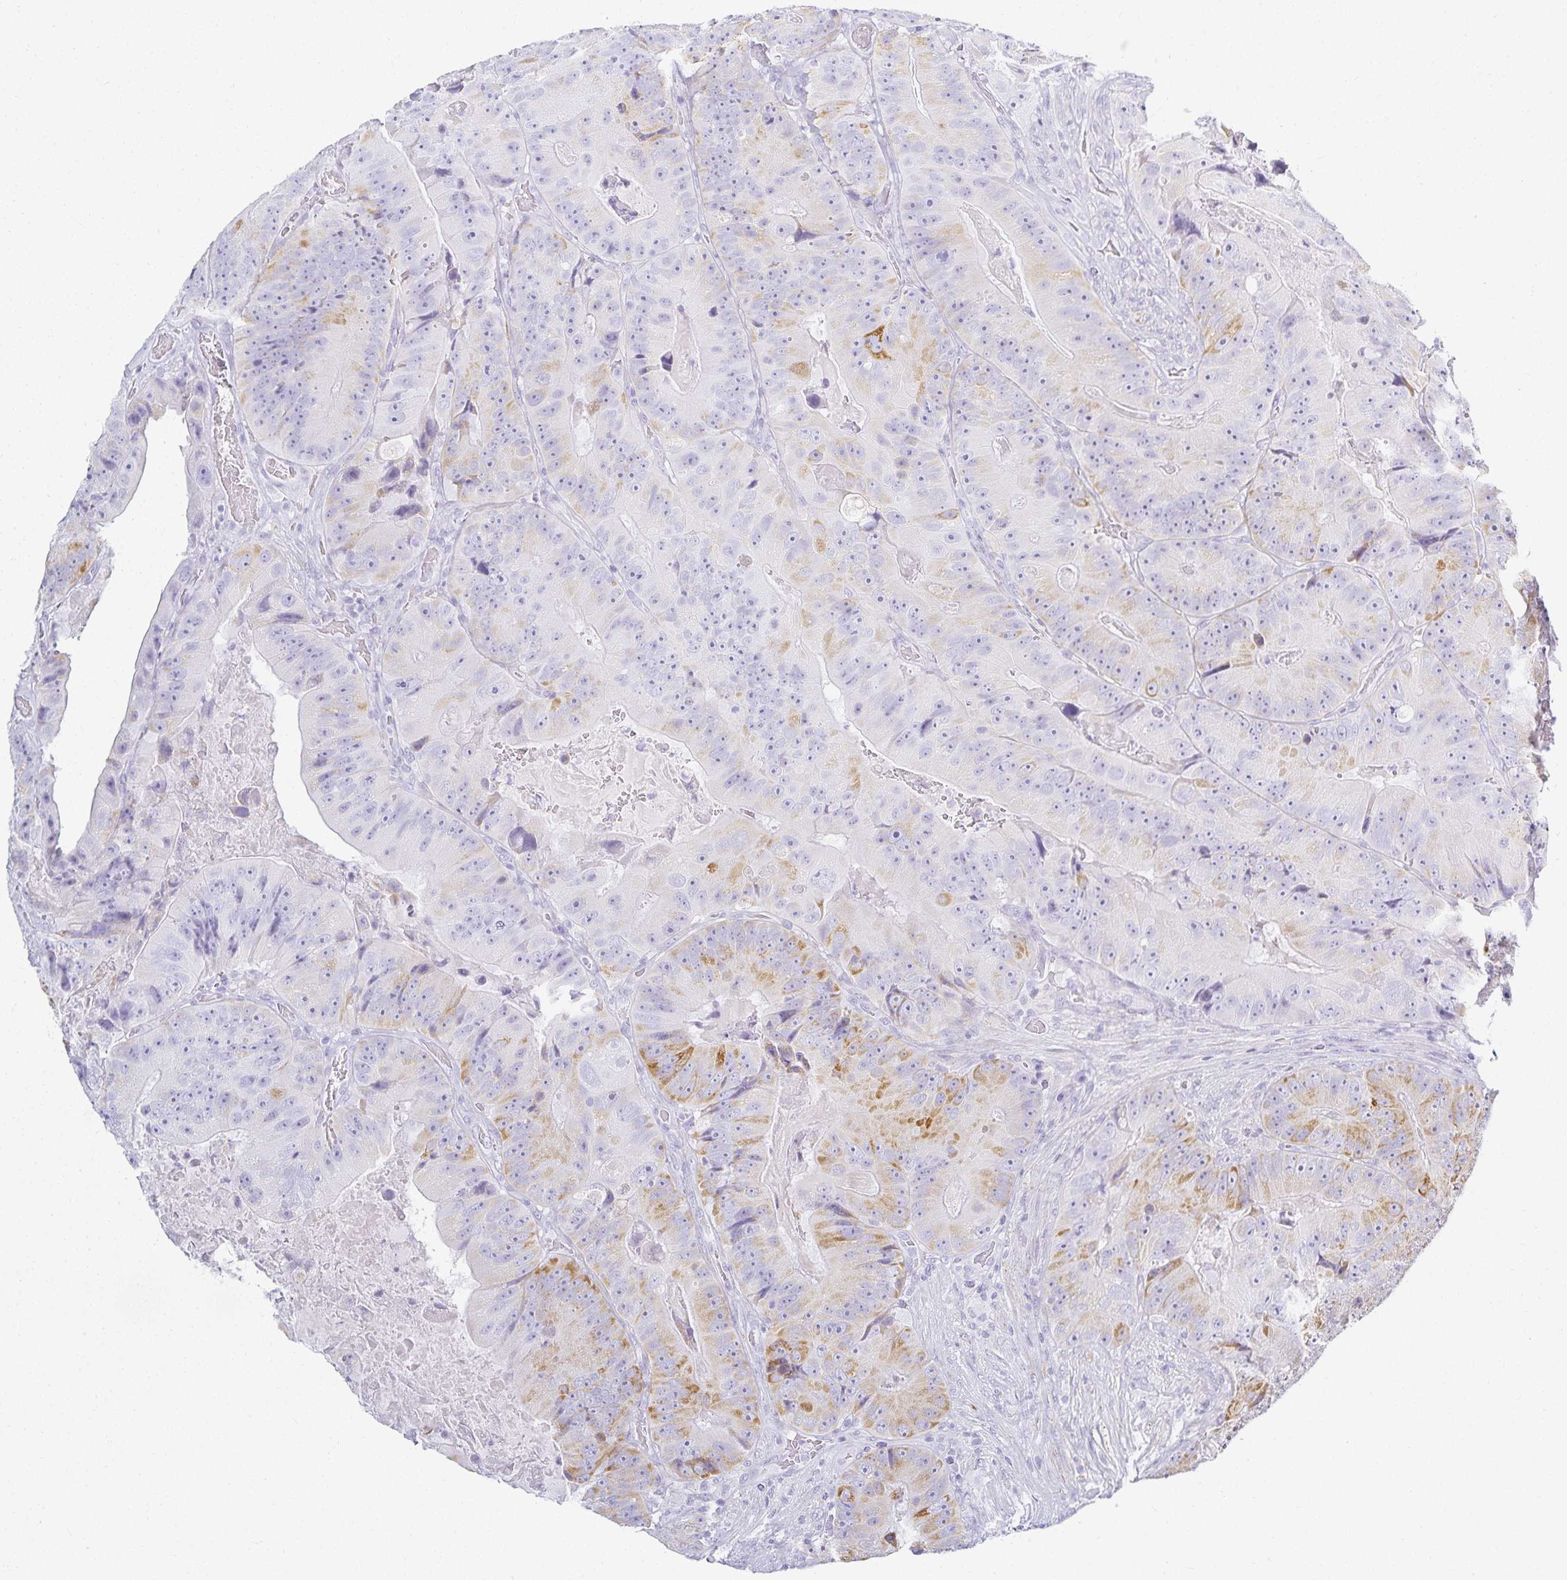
{"staining": {"intensity": "moderate", "quantity": "25%-75%", "location": "cytoplasmic/membranous"}, "tissue": "colorectal cancer", "cell_type": "Tumor cells", "image_type": "cancer", "snomed": [{"axis": "morphology", "description": "Adenocarcinoma, NOS"}, {"axis": "topography", "description": "Colon"}], "caption": "Immunohistochemical staining of colorectal cancer (adenocarcinoma) demonstrates medium levels of moderate cytoplasmic/membranous protein expression in approximately 25%-75% of tumor cells.", "gene": "GP2", "patient": {"sex": "female", "age": 86}}